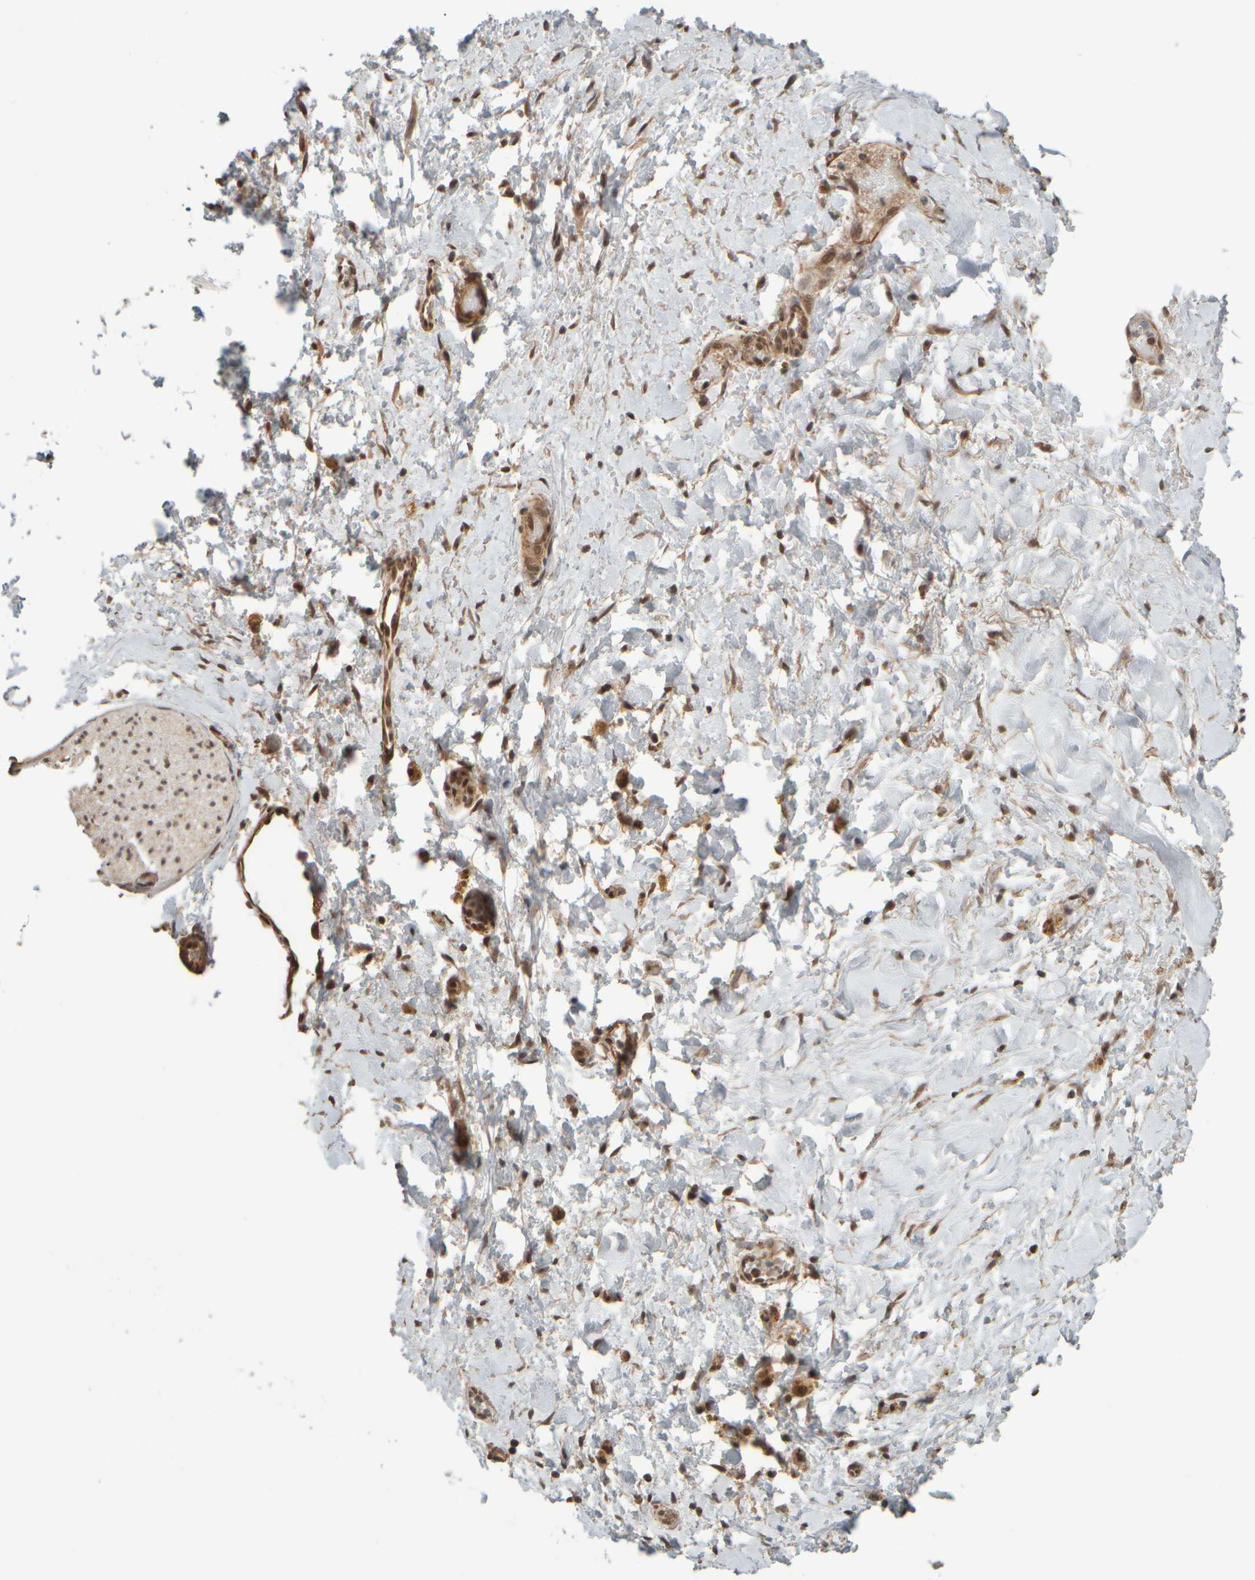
{"staining": {"intensity": "weak", "quantity": "25%-75%", "location": "cytoplasmic/membranous,nuclear"}, "tissue": "adipose tissue", "cell_type": "Adipocytes", "image_type": "normal", "snomed": [{"axis": "morphology", "description": "Normal tissue, NOS"}, {"axis": "topography", "description": "Kidney"}, {"axis": "topography", "description": "Peripheral nerve tissue"}], "caption": "An immunohistochemistry (IHC) image of unremarkable tissue is shown. Protein staining in brown labels weak cytoplasmic/membranous,nuclear positivity in adipose tissue within adipocytes.", "gene": "SYNRG", "patient": {"sex": "male", "age": 7}}